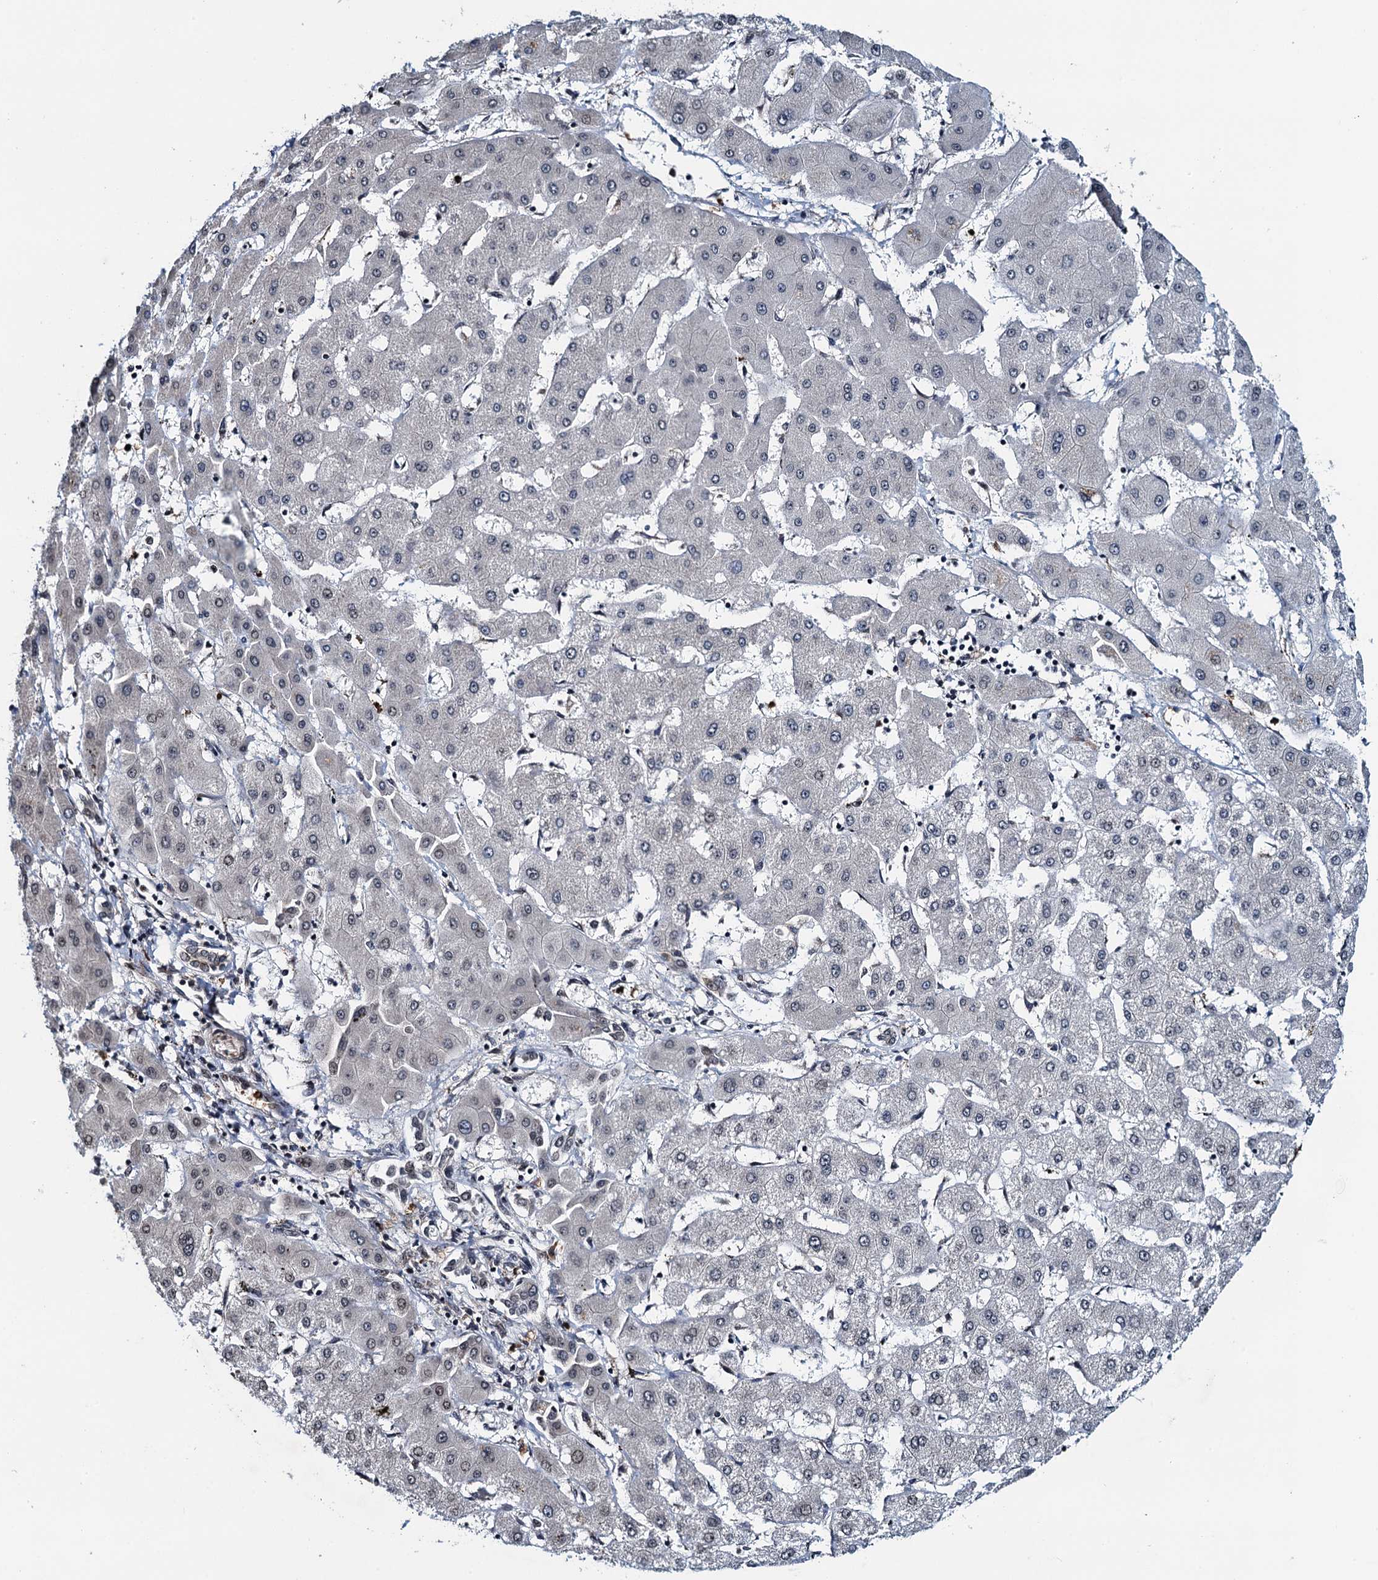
{"staining": {"intensity": "negative", "quantity": "none", "location": "none"}, "tissue": "liver cancer", "cell_type": "Tumor cells", "image_type": "cancer", "snomed": [{"axis": "morphology", "description": "Cholangiocarcinoma"}, {"axis": "topography", "description": "Liver"}], "caption": "Immunohistochemistry (IHC) photomicrograph of human cholangiocarcinoma (liver) stained for a protein (brown), which displays no positivity in tumor cells.", "gene": "WHAMM", "patient": {"sex": "male", "age": 59}}